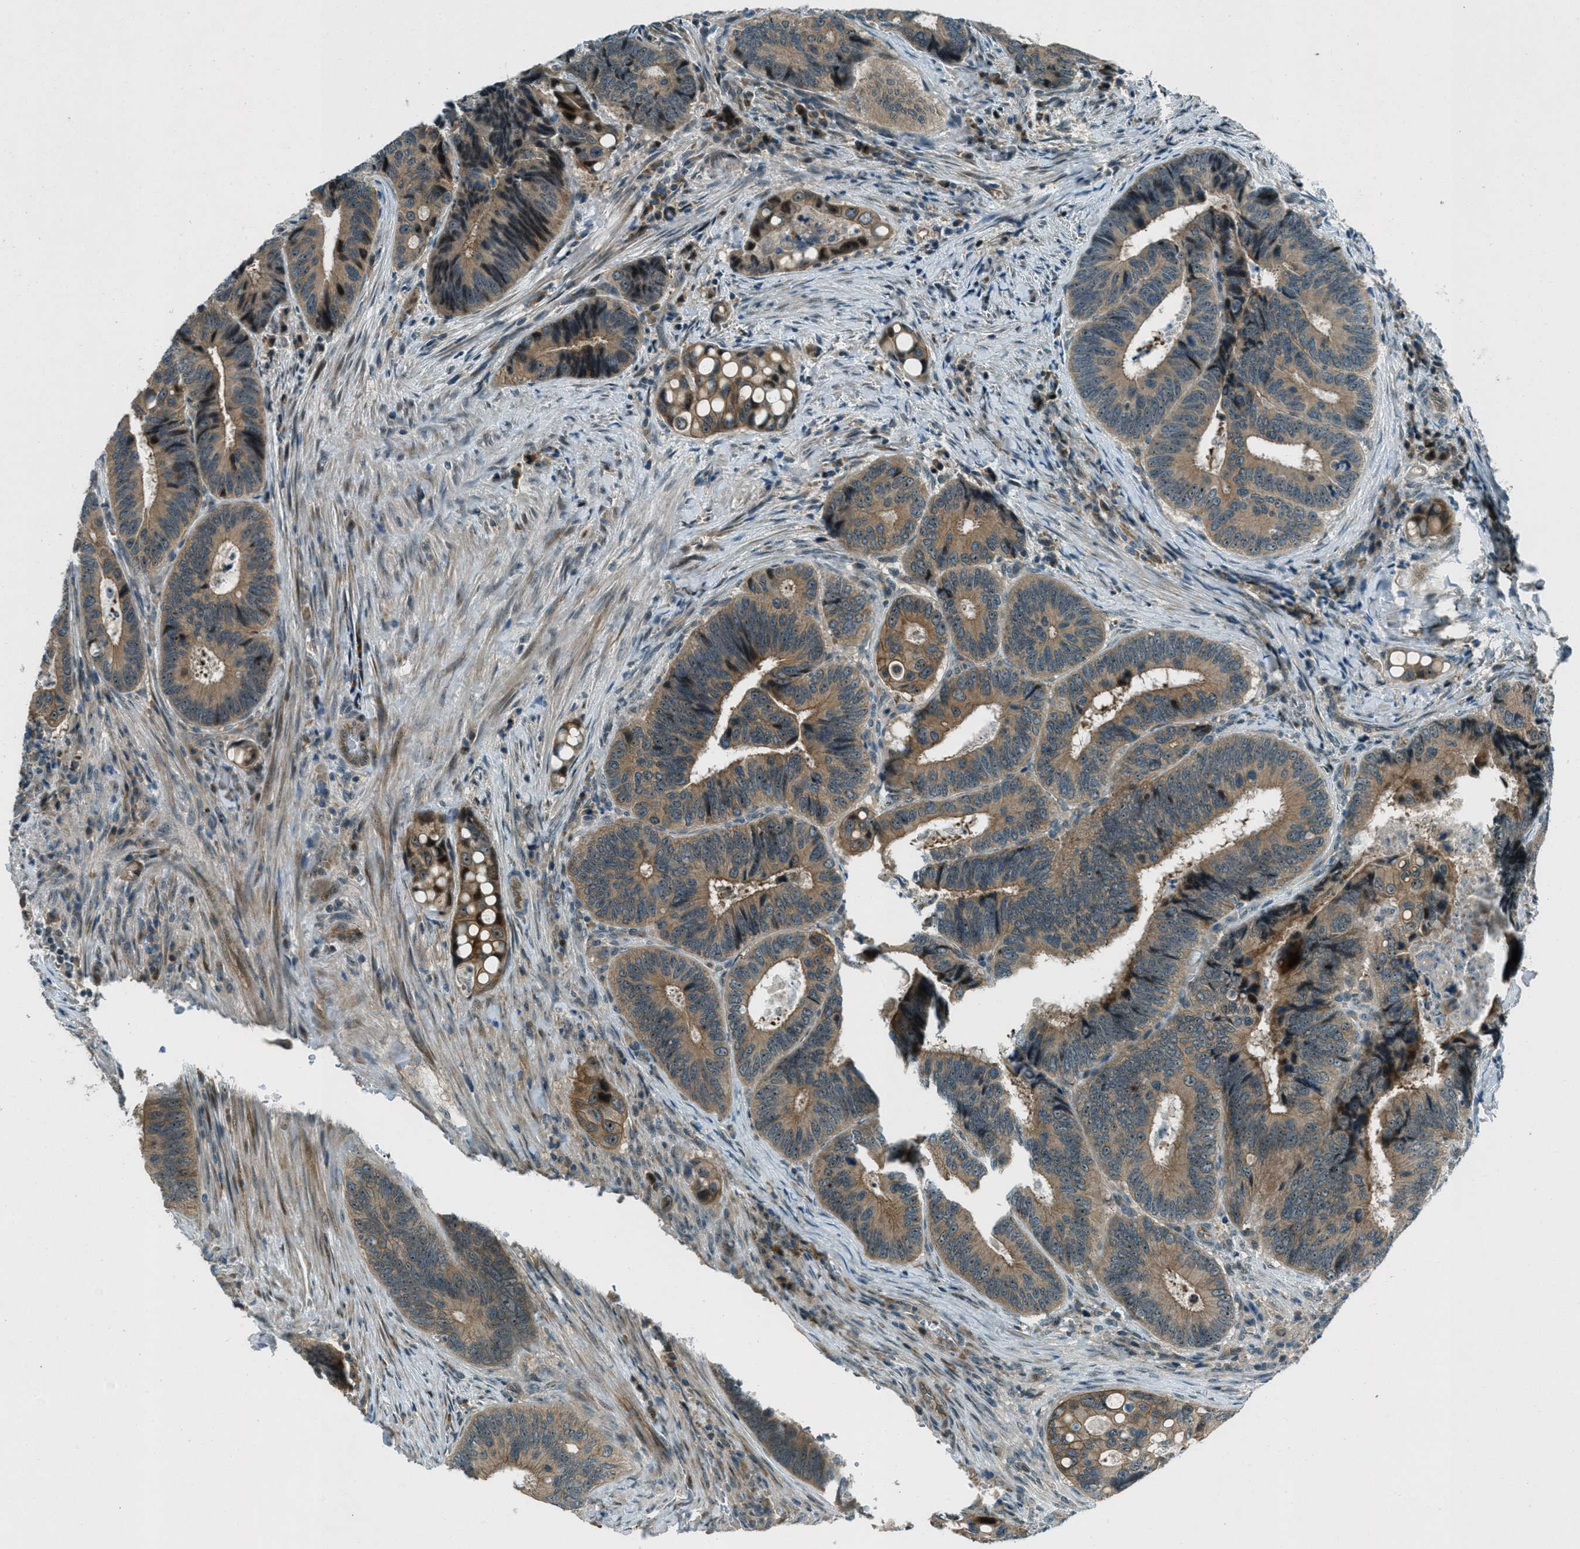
{"staining": {"intensity": "moderate", "quantity": ">75%", "location": "cytoplasmic/membranous,nuclear"}, "tissue": "colorectal cancer", "cell_type": "Tumor cells", "image_type": "cancer", "snomed": [{"axis": "morphology", "description": "Inflammation, NOS"}, {"axis": "morphology", "description": "Adenocarcinoma, NOS"}, {"axis": "topography", "description": "Colon"}], "caption": "A high-resolution micrograph shows immunohistochemistry staining of colorectal cancer, which shows moderate cytoplasmic/membranous and nuclear positivity in about >75% of tumor cells.", "gene": "STK11", "patient": {"sex": "male", "age": 72}}